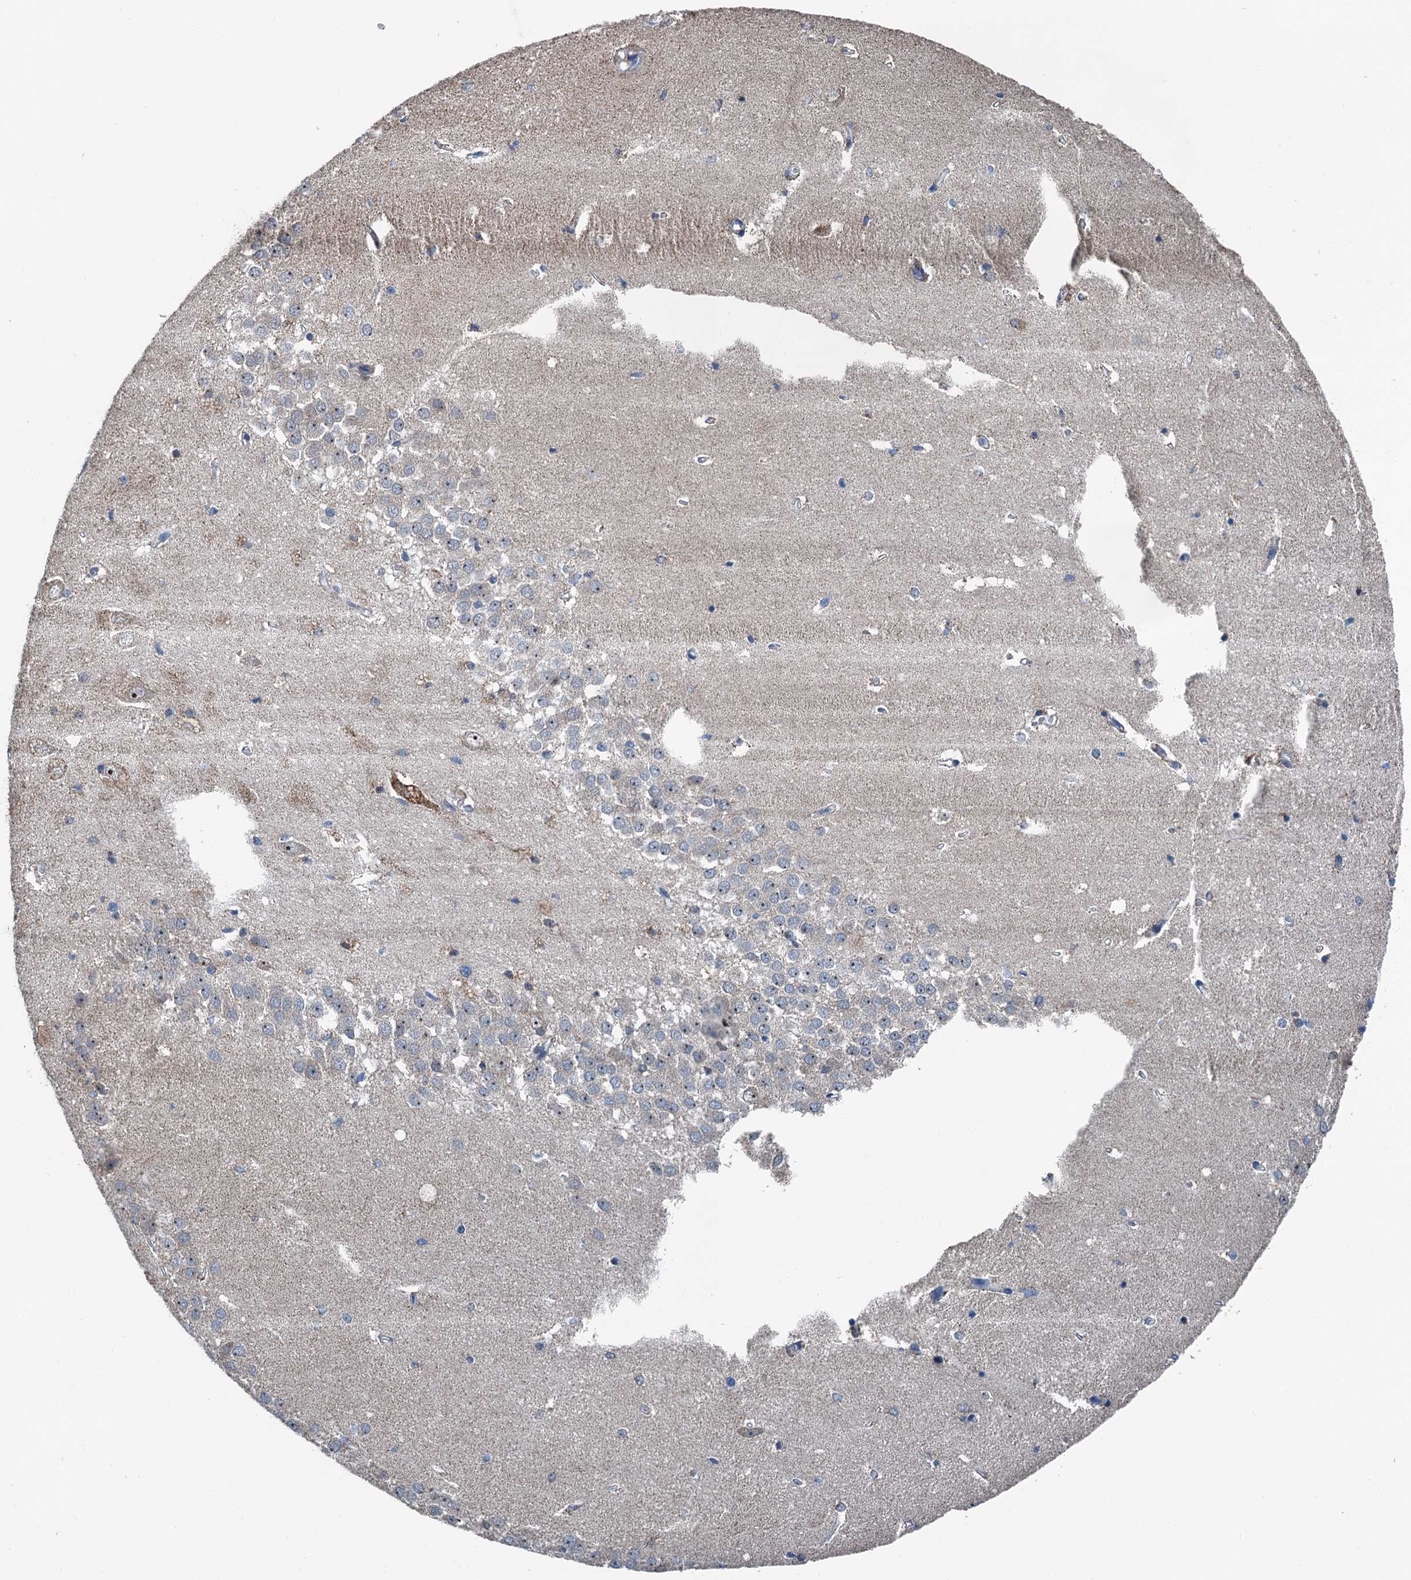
{"staining": {"intensity": "negative", "quantity": "none", "location": "none"}, "tissue": "hippocampus", "cell_type": "Glial cells", "image_type": "normal", "snomed": [{"axis": "morphology", "description": "Normal tissue, NOS"}, {"axis": "topography", "description": "Hippocampus"}], "caption": "Immunohistochemistry histopathology image of unremarkable hippocampus: human hippocampus stained with DAB (3,3'-diaminobenzidine) exhibits no significant protein staining in glial cells.", "gene": "TRPT1", "patient": {"sex": "female", "age": 64}}